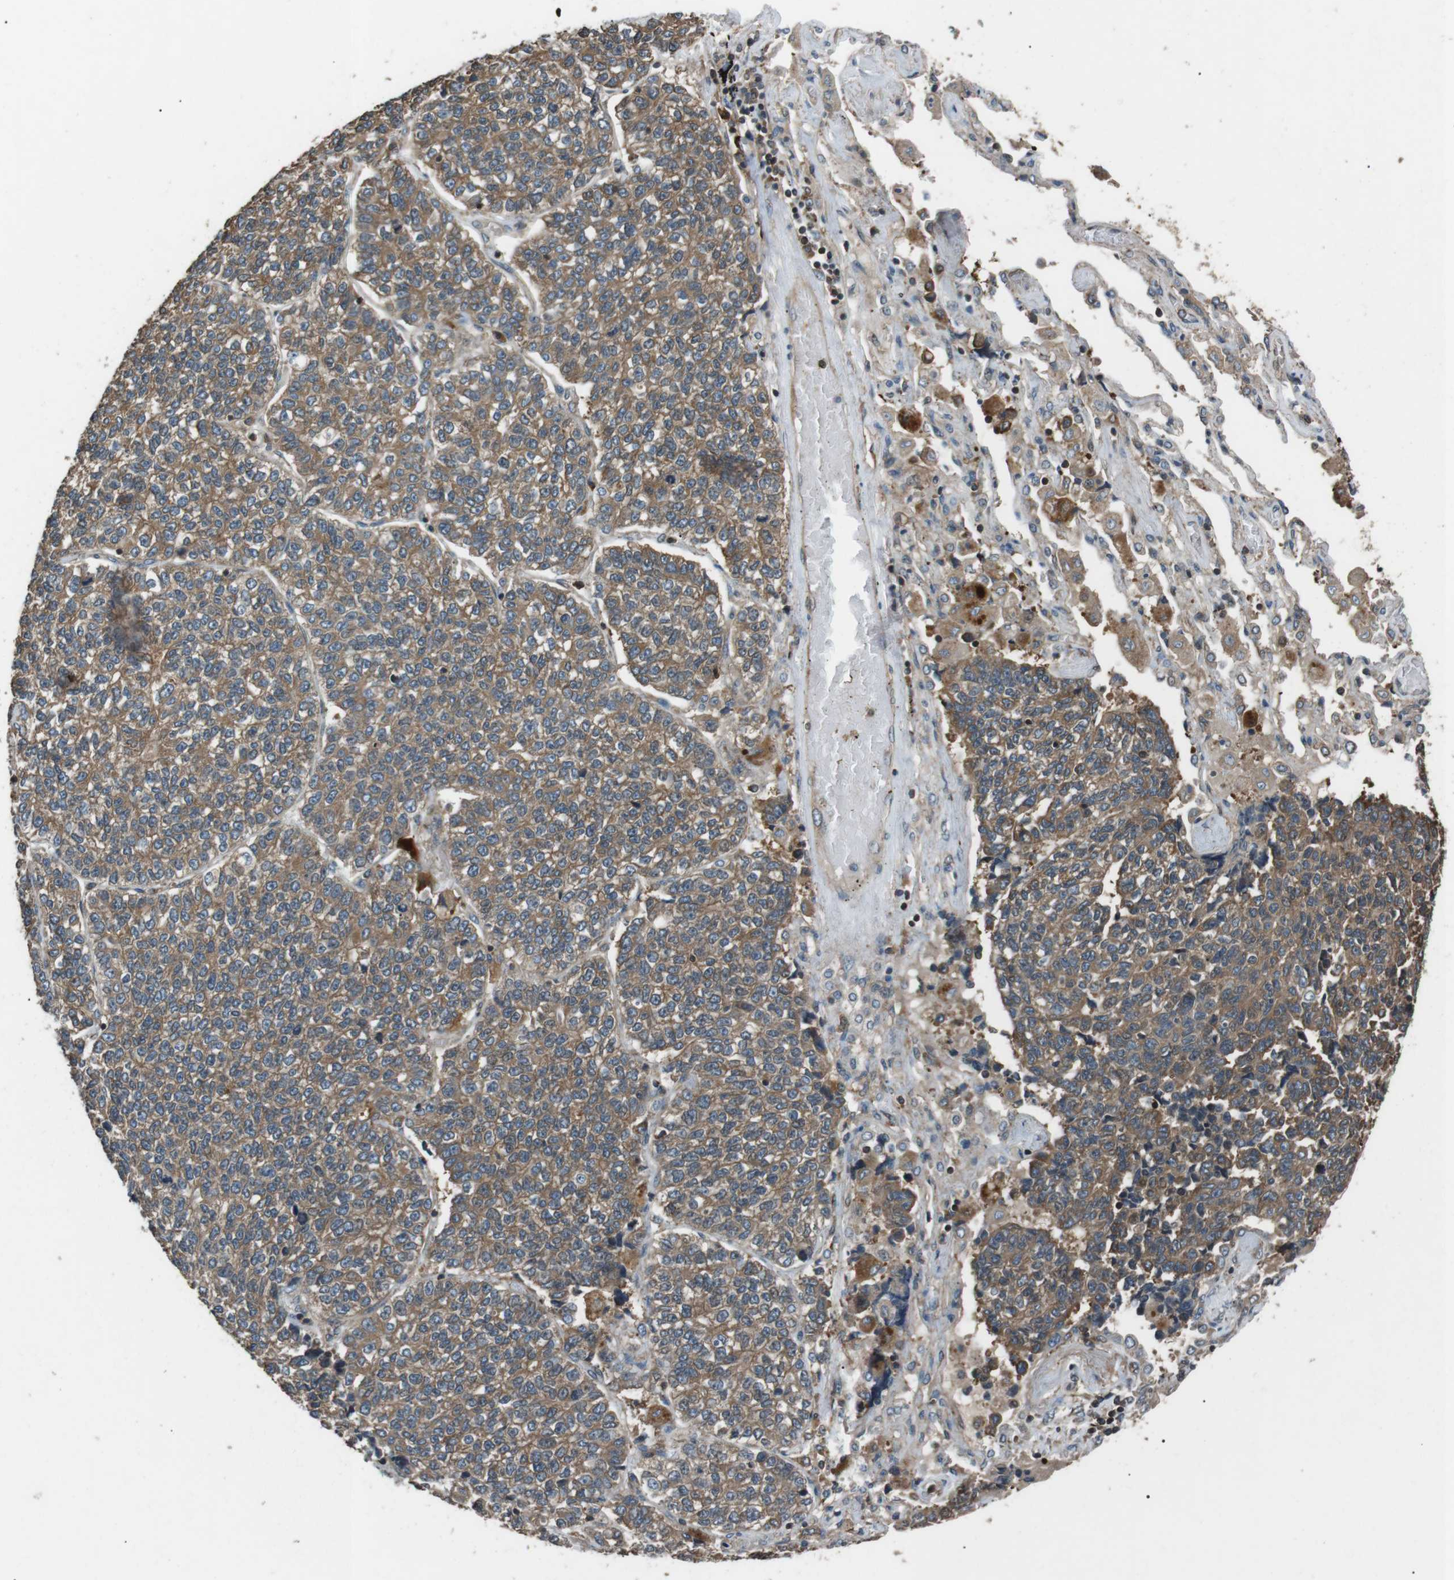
{"staining": {"intensity": "moderate", "quantity": ">75%", "location": "cytoplasmic/membranous"}, "tissue": "lung cancer", "cell_type": "Tumor cells", "image_type": "cancer", "snomed": [{"axis": "morphology", "description": "Adenocarcinoma, NOS"}, {"axis": "topography", "description": "Lung"}], "caption": "Immunohistochemistry (IHC) micrograph of adenocarcinoma (lung) stained for a protein (brown), which demonstrates medium levels of moderate cytoplasmic/membranous expression in about >75% of tumor cells.", "gene": "GPR161", "patient": {"sex": "male", "age": 49}}